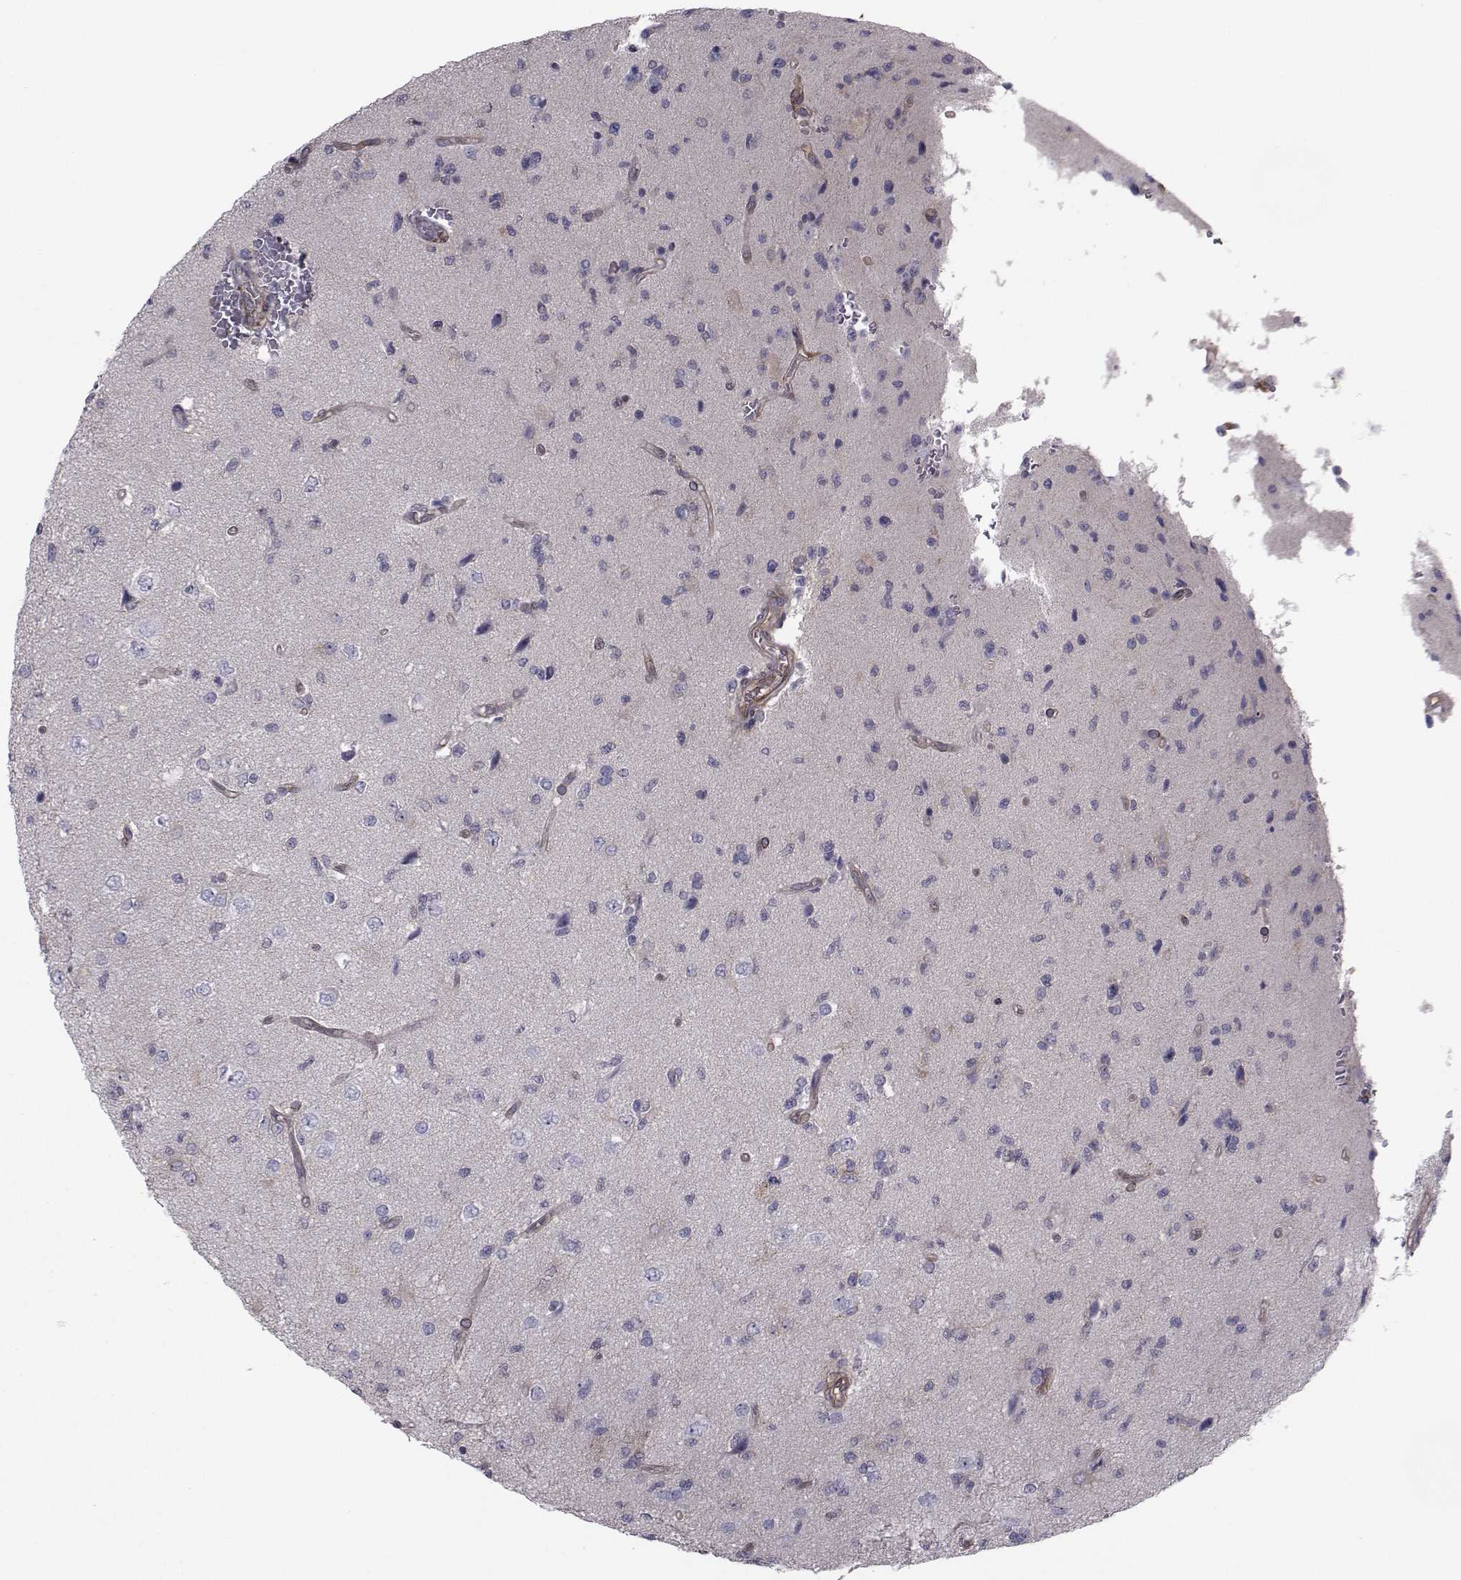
{"staining": {"intensity": "negative", "quantity": "none", "location": "none"}, "tissue": "glioma", "cell_type": "Tumor cells", "image_type": "cancer", "snomed": [{"axis": "morphology", "description": "Glioma, malignant, High grade"}, {"axis": "topography", "description": "Brain"}], "caption": "Histopathology image shows no significant protein positivity in tumor cells of glioma.", "gene": "TRIP10", "patient": {"sex": "male", "age": 56}}